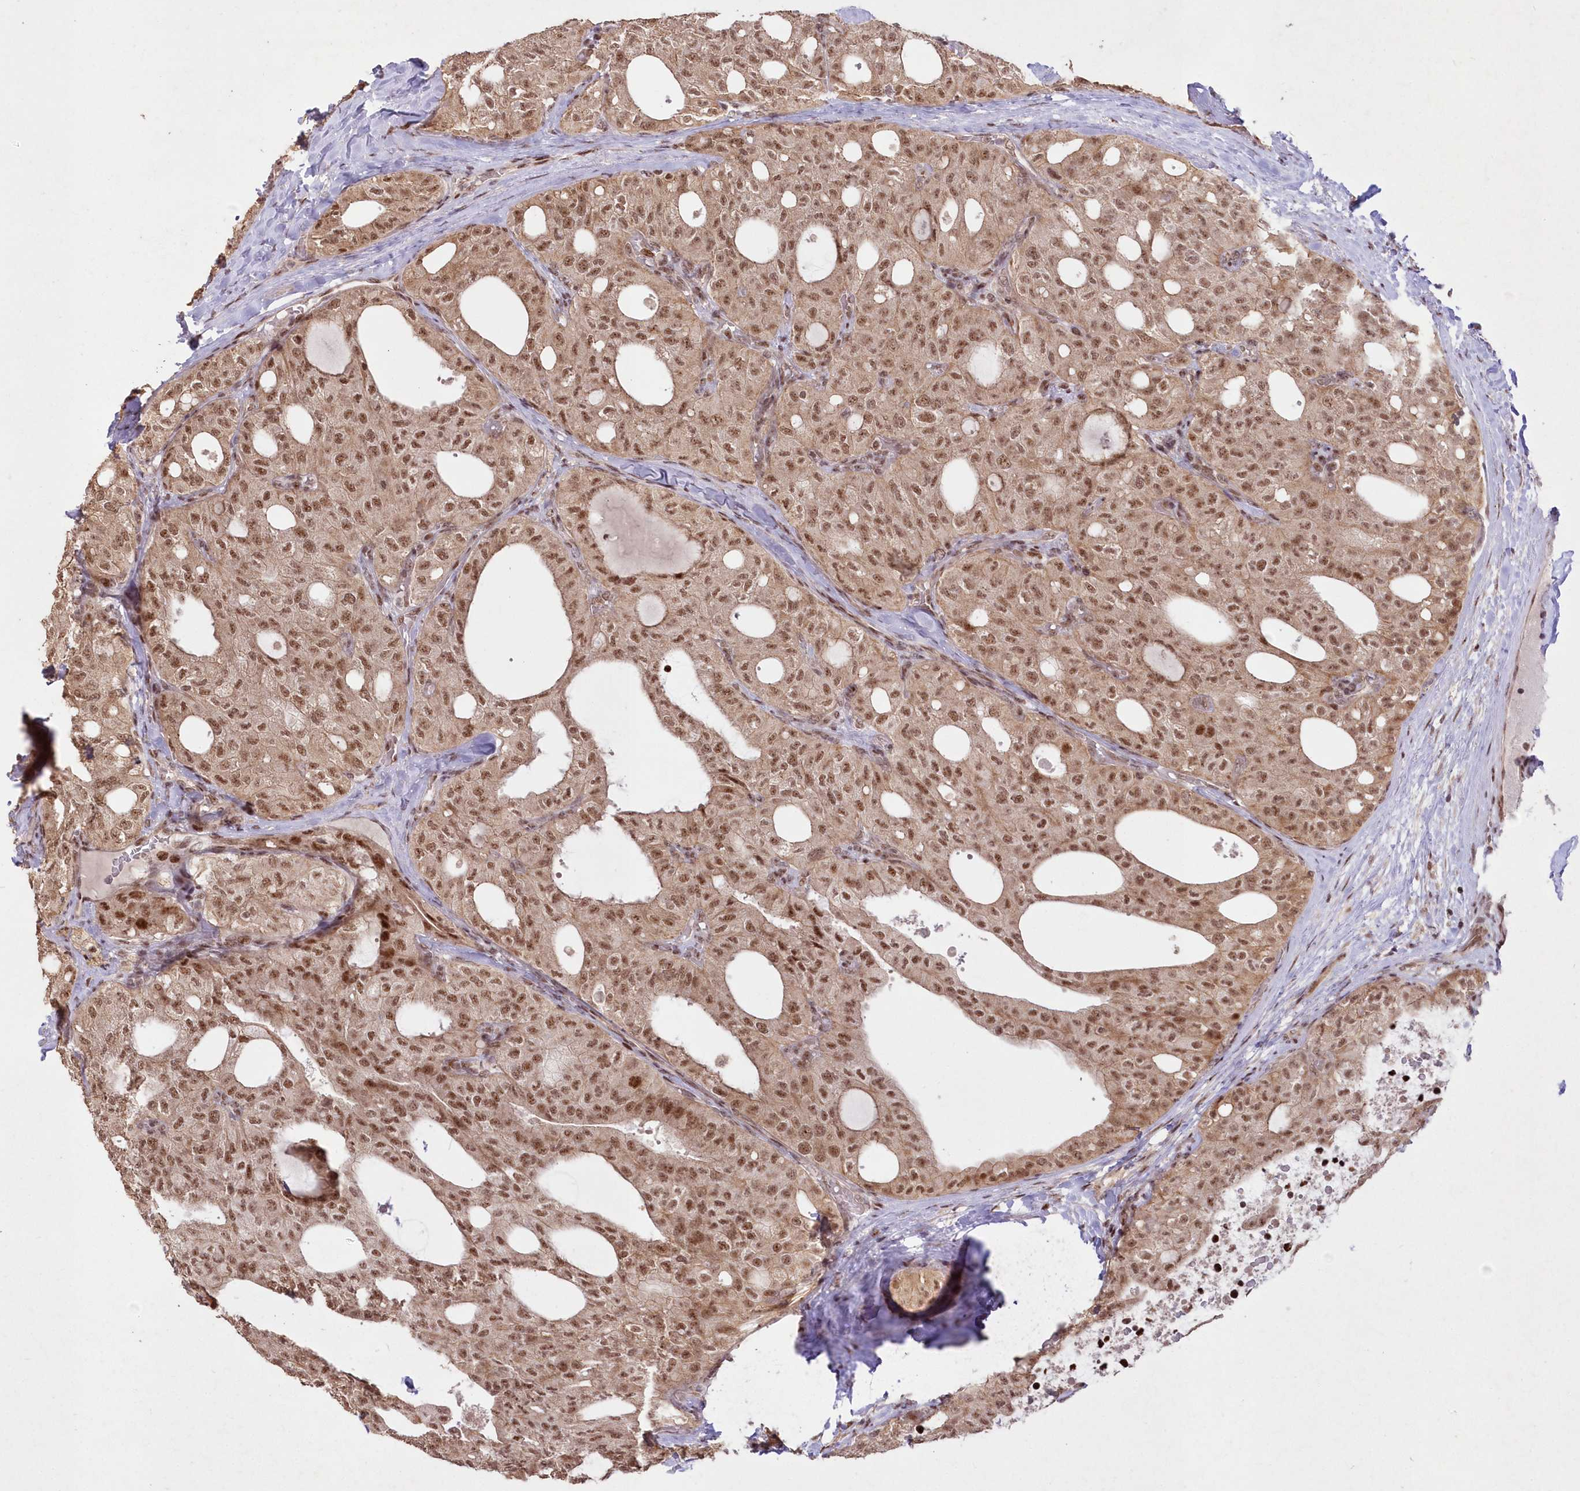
{"staining": {"intensity": "moderate", "quantity": ">75%", "location": "nuclear"}, "tissue": "thyroid cancer", "cell_type": "Tumor cells", "image_type": "cancer", "snomed": [{"axis": "morphology", "description": "Follicular adenoma carcinoma, NOS"}, {"axis": "topography", "description": "Thyroid gland"}], "caption": "Immunohistochemical staining of human thyroid cancer demonstrates medium levels of moderate nuclear positivity in about >75% of tumor cells. The protein is stained brown, and the nuclei are stained in blue (DAB (3,3'-diaminobenzidine) IHC with brightfield microscopy, high magnification).", "gene": "WBP1L", "patient": {"sex": "male", "age": 75}}